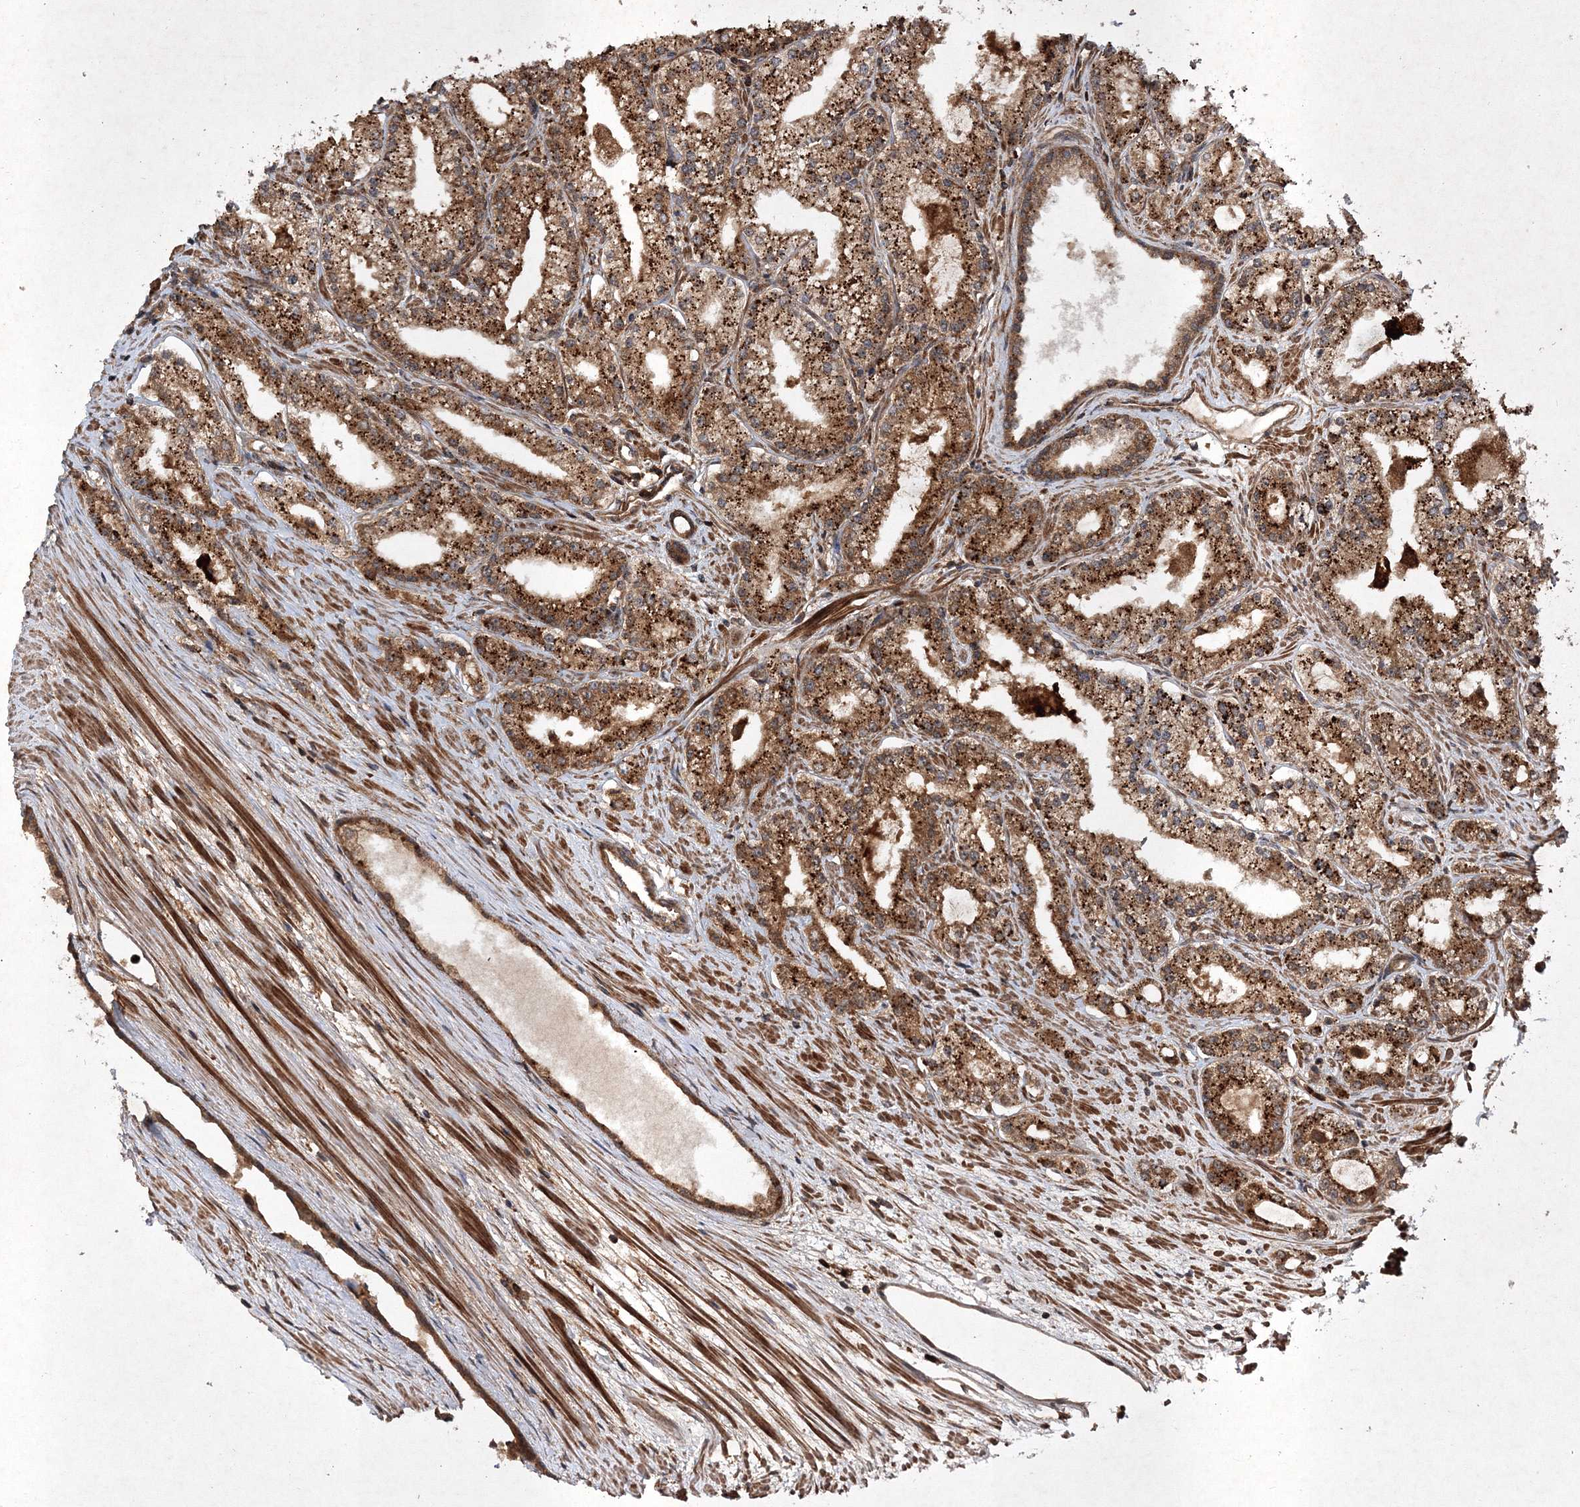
{"staining": {"intensity": "strong", "quantity": ">75%", "location": "cytoplasmic/membranous"}, "tissue": "prostate cancer", "cell_type": "Tumor cells", "image_type": "cancer", "snomed": [{"axis": "morphology", "description": "Adenocarcinoma, Low grade"}, {"axis": "topography", "description": "Prostate"}], "caption": "Human low-grade adenocarcinoma (prostate) stained with a protein marker displays strong staining in tumor cells.", "gene": "DNAJC13", "patient": {"sex": "male", "age": 69}}